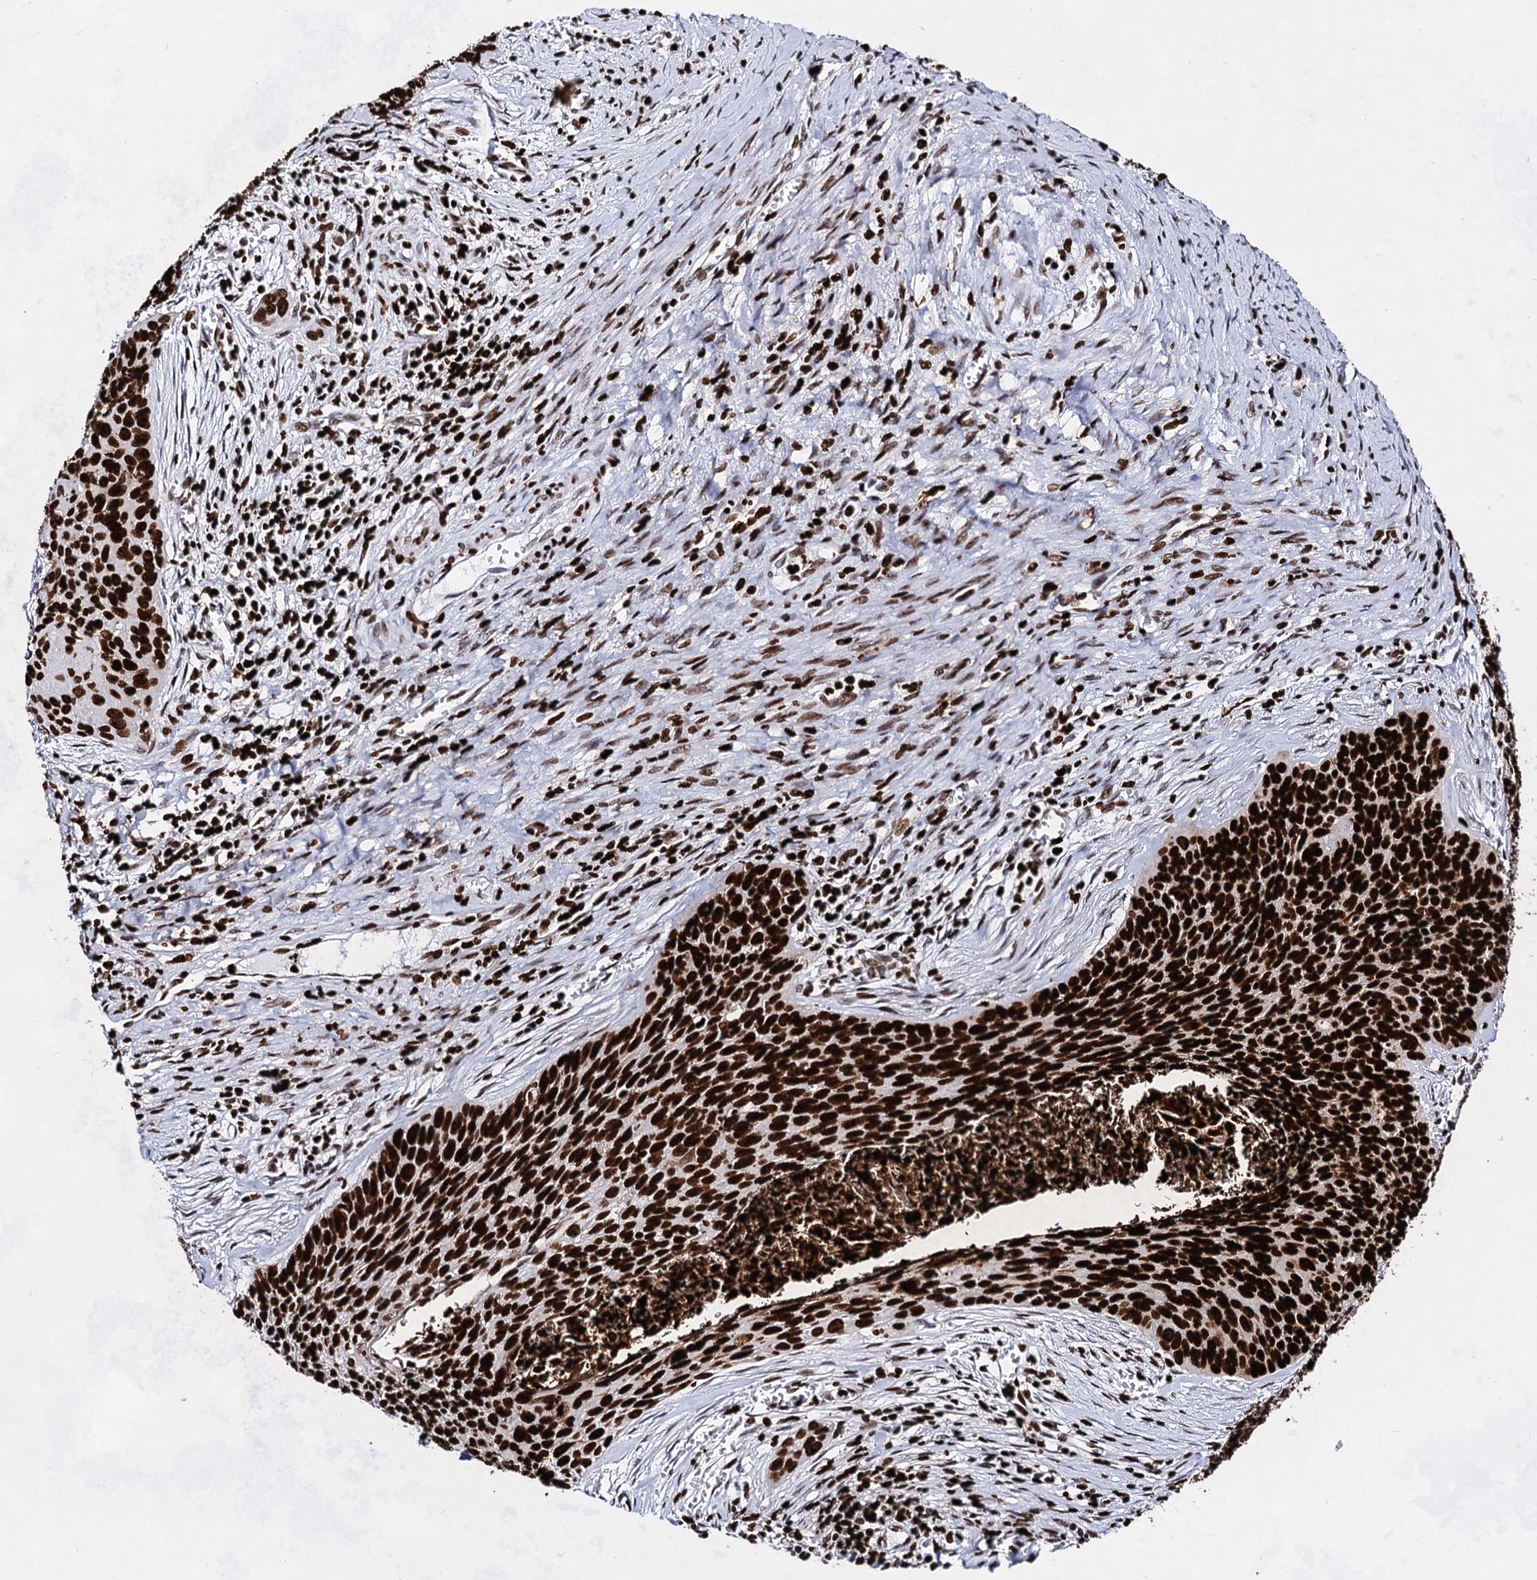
{"staining": {"intensity": "strong", "quantity": ">75%", "location": "nuclear"}, "tissue": "cervical cancer", "cell_type": "Tumor cells", "image_type": "cancer", "snomed": [{"axis": "morphology", "description": "Squamous cell carcinoma, NOS"}, {"axis": "topography", "description": "Cervix"}], "caption": "An image of human cervical squamous cell carcinoma stained for a protein displays strong nuclear brown staining in tumor cells.", "gene": "HMGB2", "patient": {"sex": "female", "age": 55}}